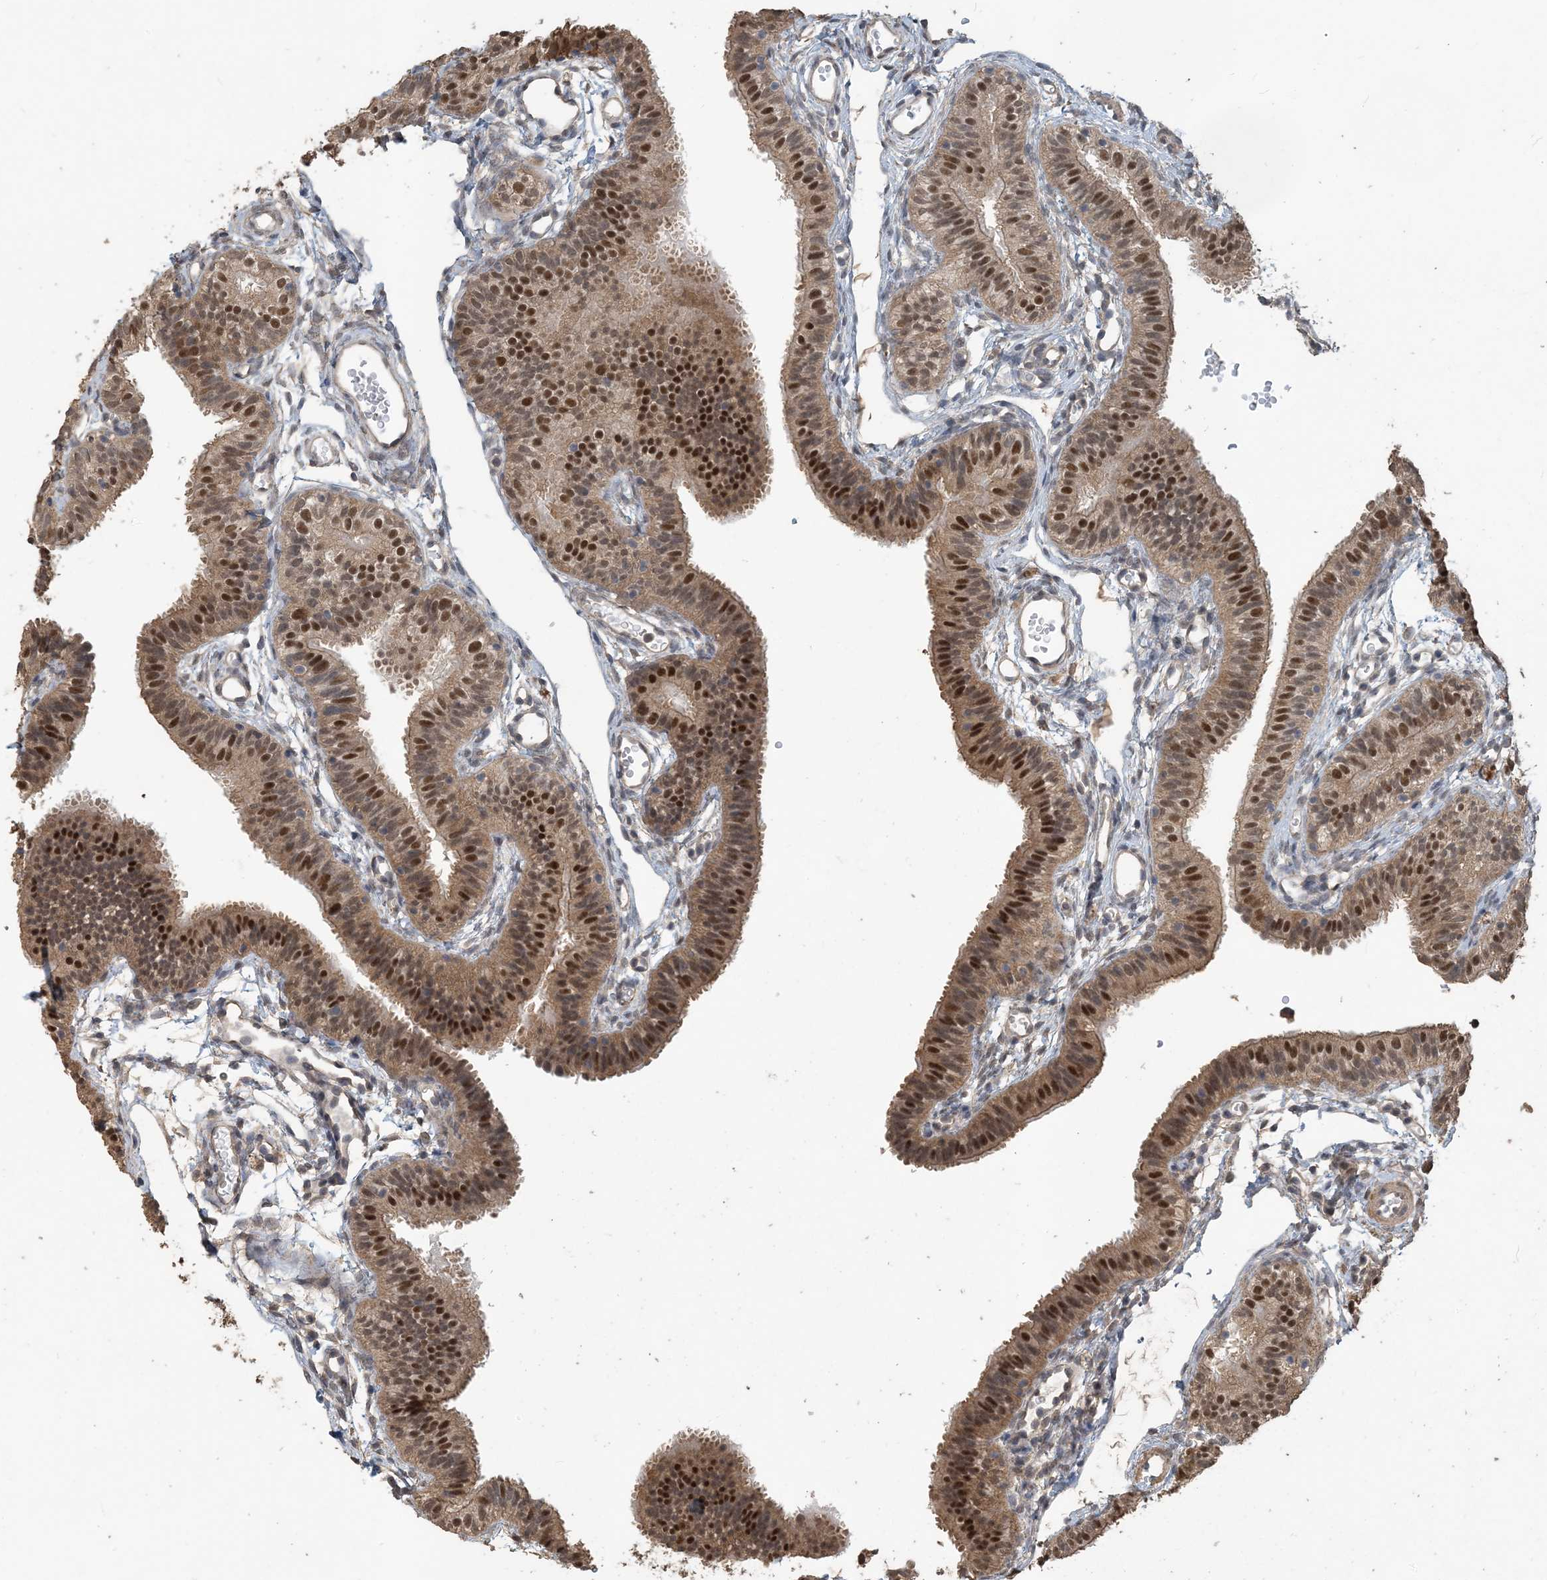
{"staining": {"intensity": "moderate", "quantity": ">75%", "location": "cytoplasmic/membranous,nuclear"}, "tissue": "fallopian tube", "cell_type": "Glandular cells", "image_type": "normal", "snomed": [{"axis": "morphology", "description": "Normal tissue, NOS"}, {"axis": "topography", "description": "Fallopian tube"}], "caption": "Immunohistochemistry of benign human fallopian tube exhibits medium levels of moderate cytoplasmic/membranous,nuclear expression in approximately >75% of glandular cells. Using DAB (3,3'-diaminobenzidine) (brown) and hematoxylin (blue) stains, captured at high magnification using brightfield microscopy.", "gene": "ZC3H12A", "patient": {"sex": "female", "age": 35}}